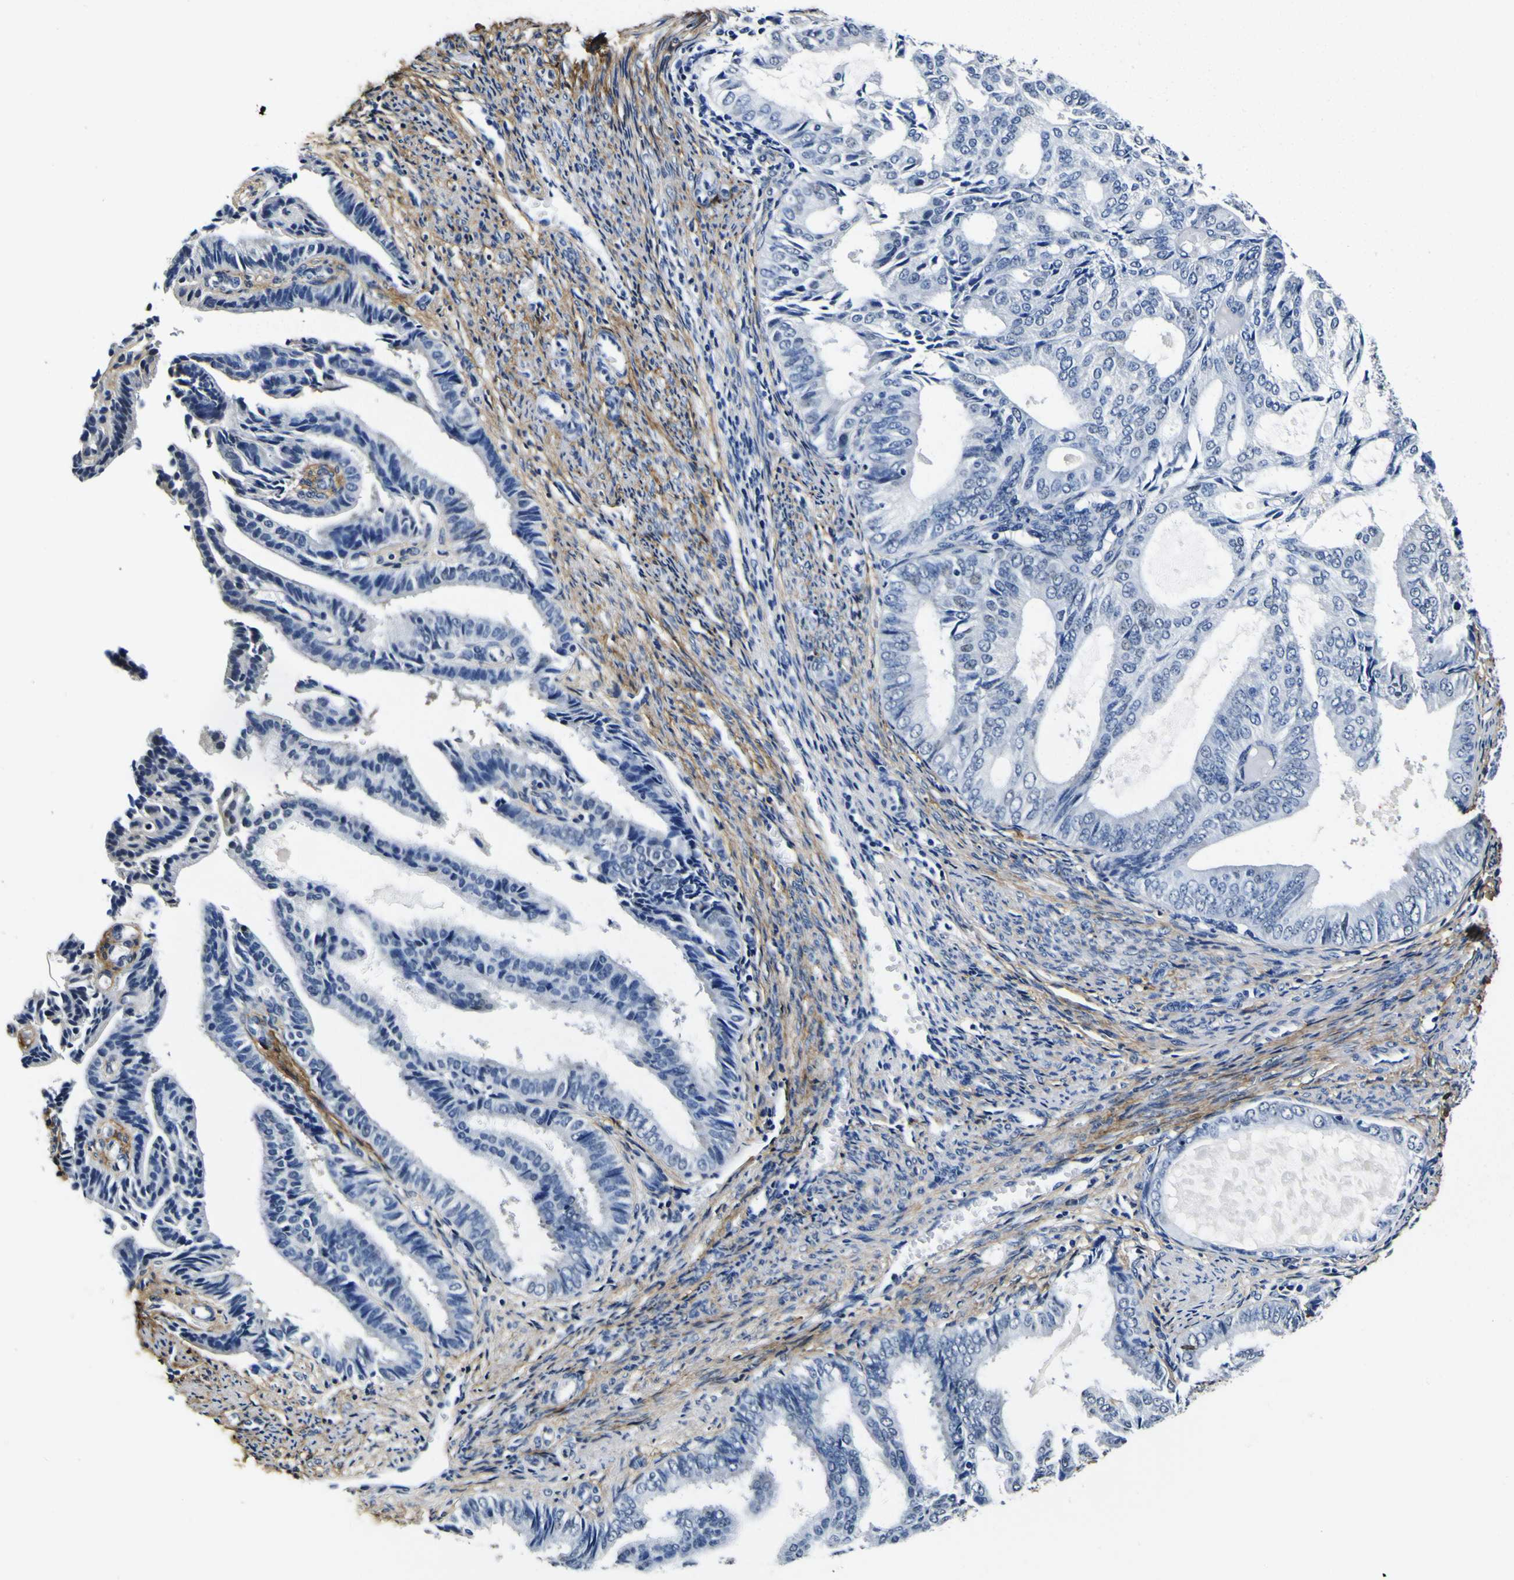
{"staining": {"intensity": "negative", "quantity": "none", "location": "none"}, "tissue": "endometrial cancer", "cell_type": "Tumor cells", "image_type": "cancer", "snomed": [{"axis": "morphology", "description": "Adenocarcinoma, NOS"}, {"axis": "topography", "description": "Endometrium"}], "caption": "Endometrial cancer (adenocarcinoma) stained for a protein using immunohistochemistry (IHC) exhibits no positivity tumor cells.", "gene": "POSTN", "patient": {"sex": "female", "age": 58}}